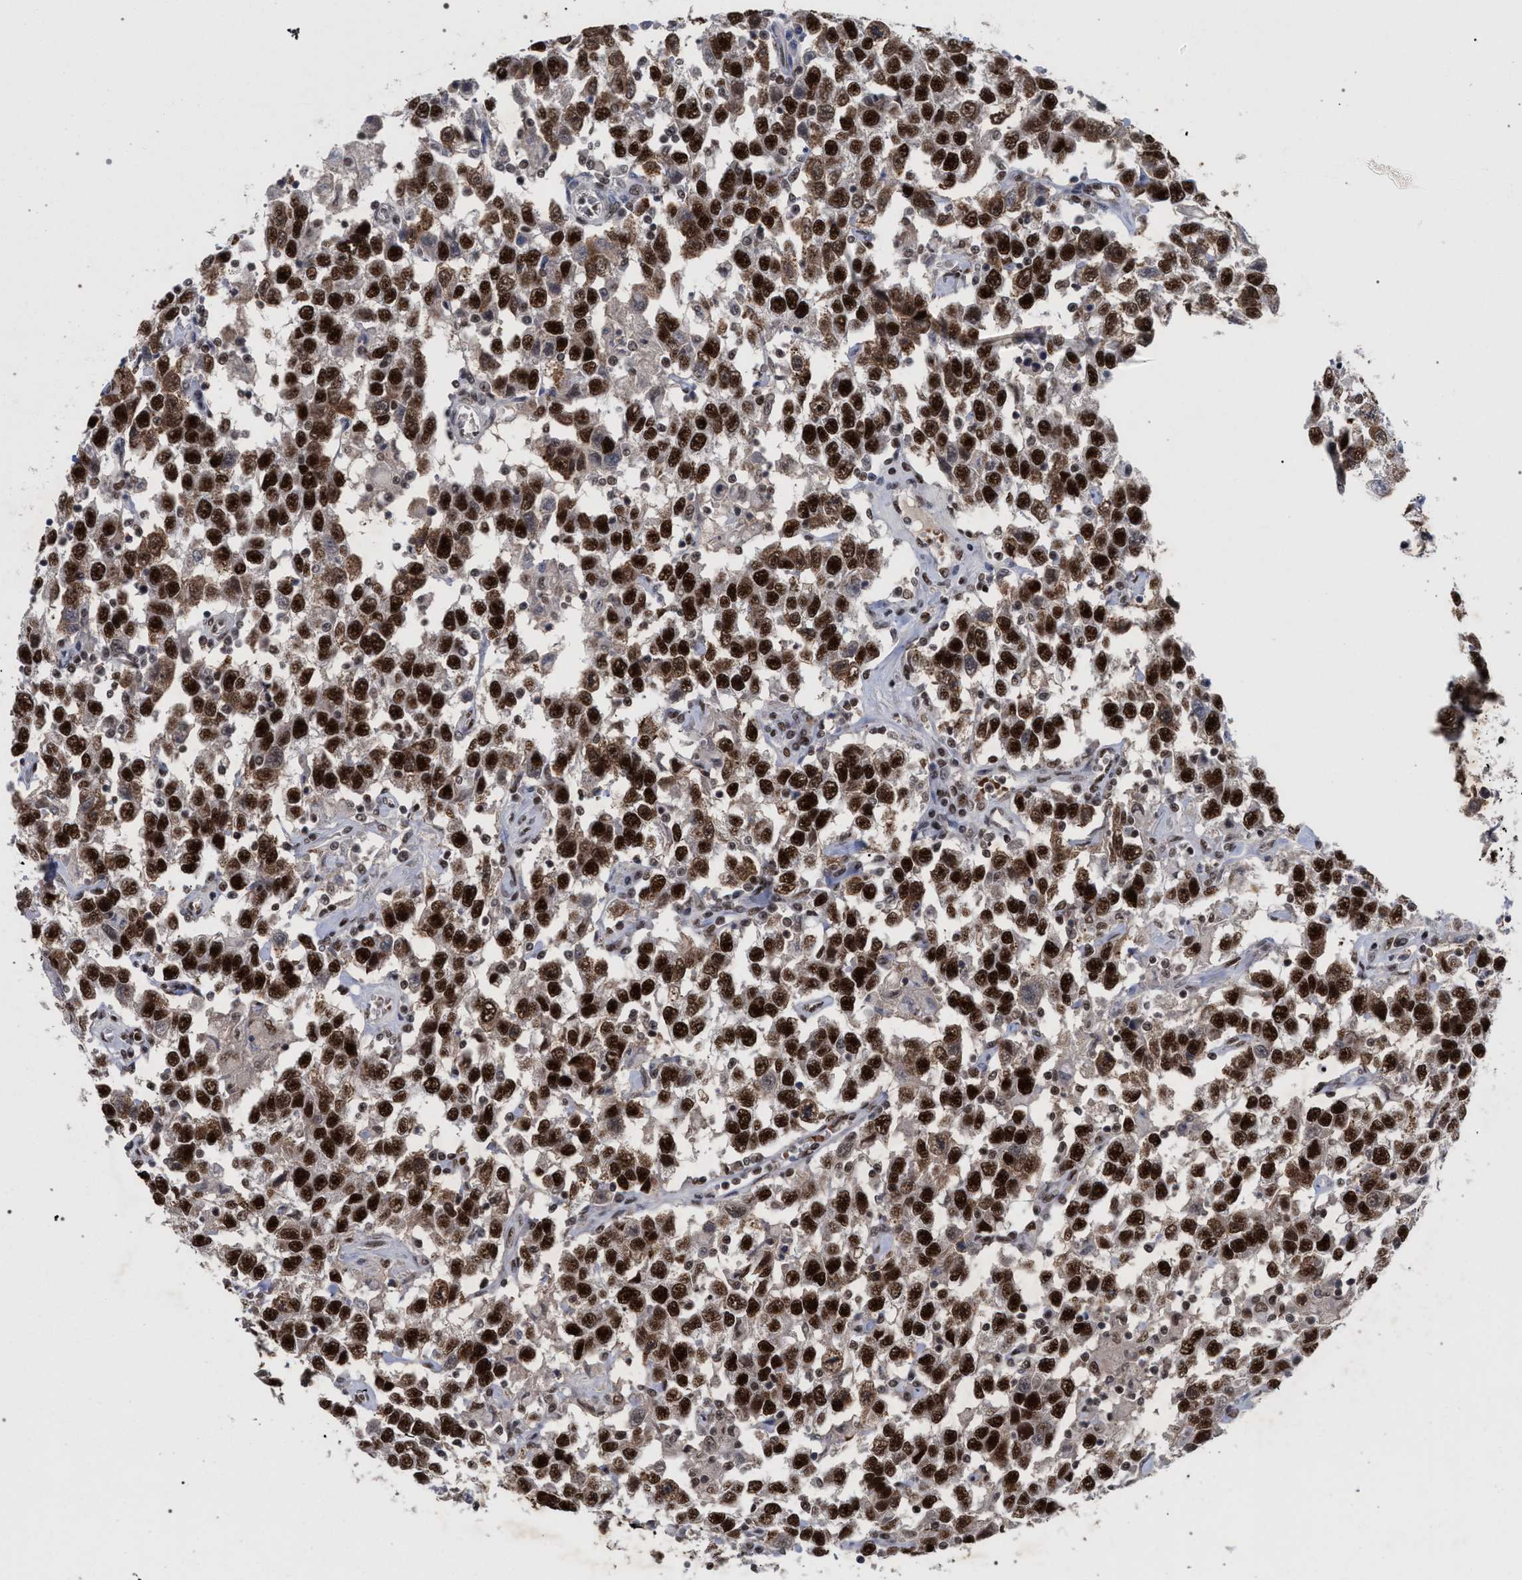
{"staining": {"intensity": "strong", "quantity": ">75%", "location": "nuclear"}, "tissue": "testis cancer", "cell_type": "Tumor cells", "image_type": "cancer", "snomed": [{"axis": "morphology", "description": "Seminoma, NOS"}, {"axis": "topography", "description": "Testis"}], "caption": "Immunohistochemistry of human testis seminoma reveals high levels of strong nuclear positivity in about >75% of tumor cells. Using DAB (3,3'-diaminobenzidine) (brown) and hematoxylin (blue) stains, captured at high magnification using brightfield microscopy.", "gene": "SCAF4", "patient": {"sex": "male", "age": 41}}